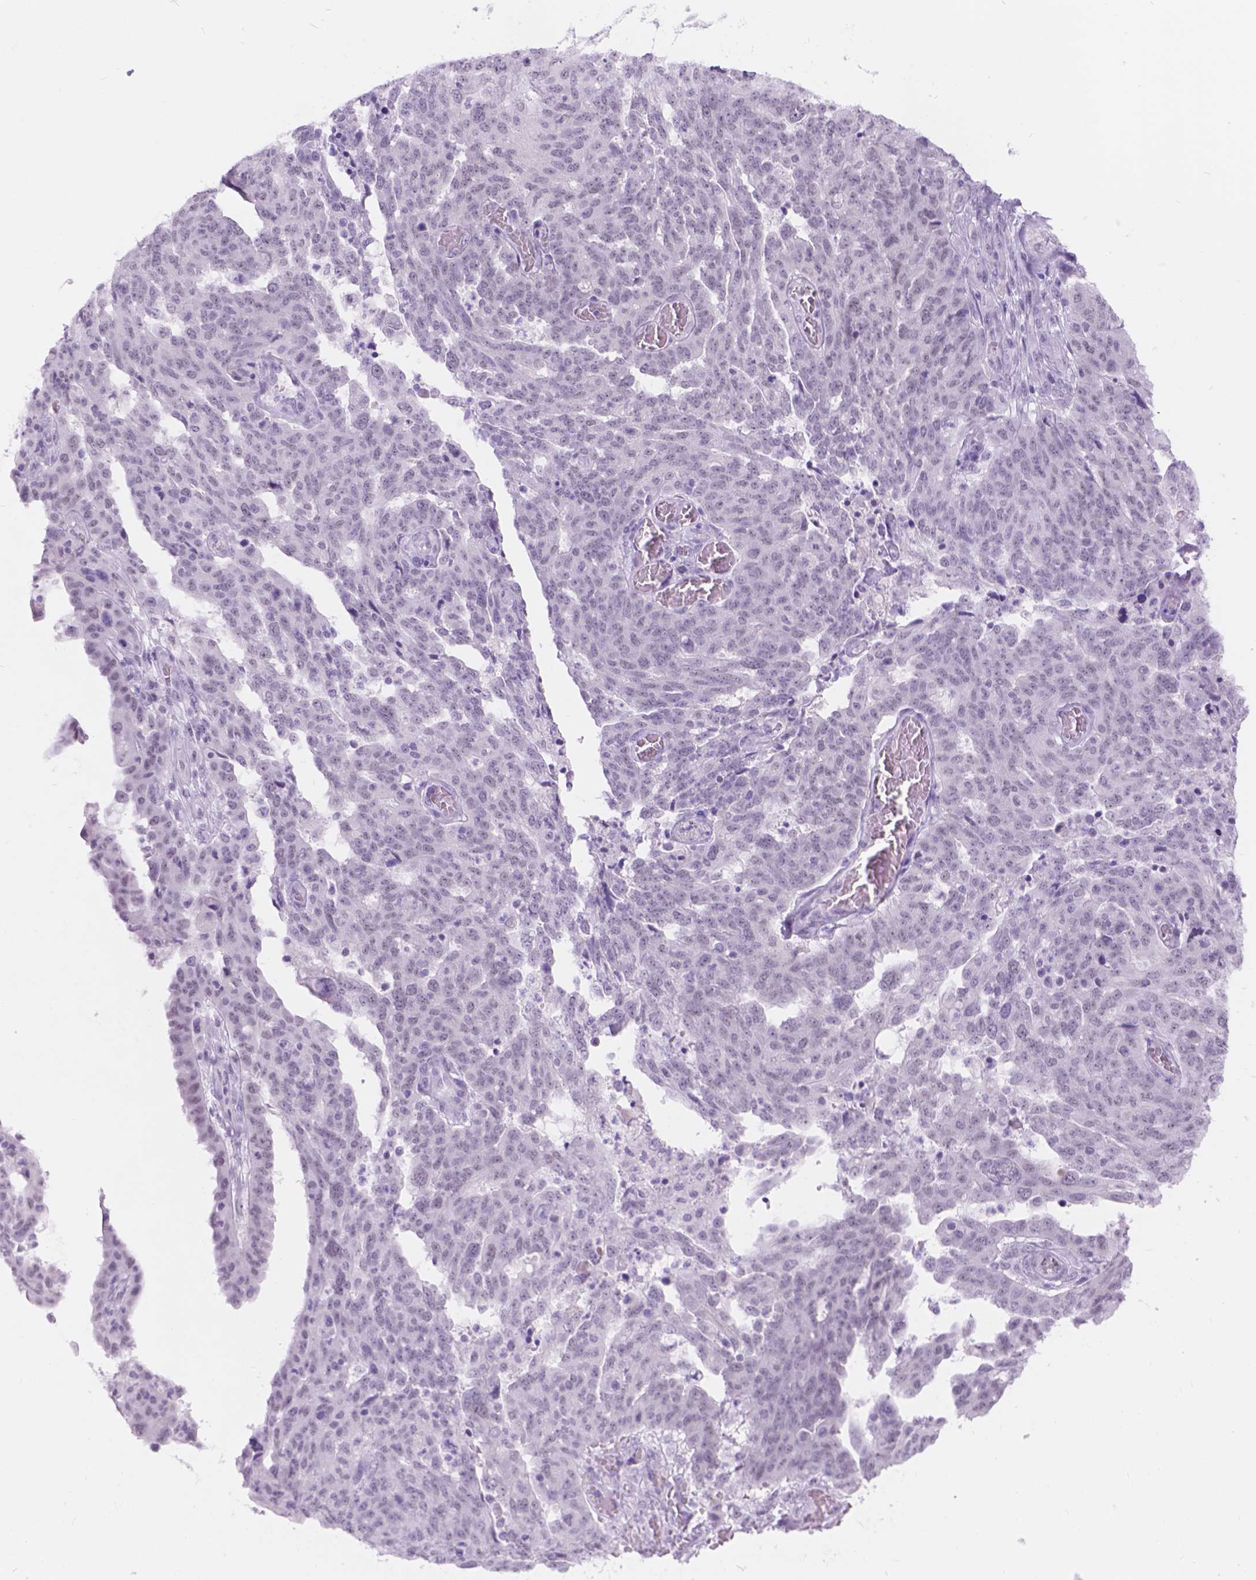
{"staining": {"intensity": "negative", "quantity": "none", "location": "none"}, "tissue": "ovarian cancer", "cell_type": "Tumor cells", "image_type": "cancer", "snomed": [{"axis": "morphology", "description": "Cystadenocarcinoma, serous, NOS"}, {"axis": "topography", "description": "Ovary"}], "caption": "High magnification brightfield microscopy of serous cystadenocarcinoma (ovarian) stained with DAB (3,3'-diaminobenzidine) (brown) and counterstained with hematoxylin (blue): tumor cells show no significant positivity.", "gene": "DCC", "patient": {"sex": "female", "age": 67}}